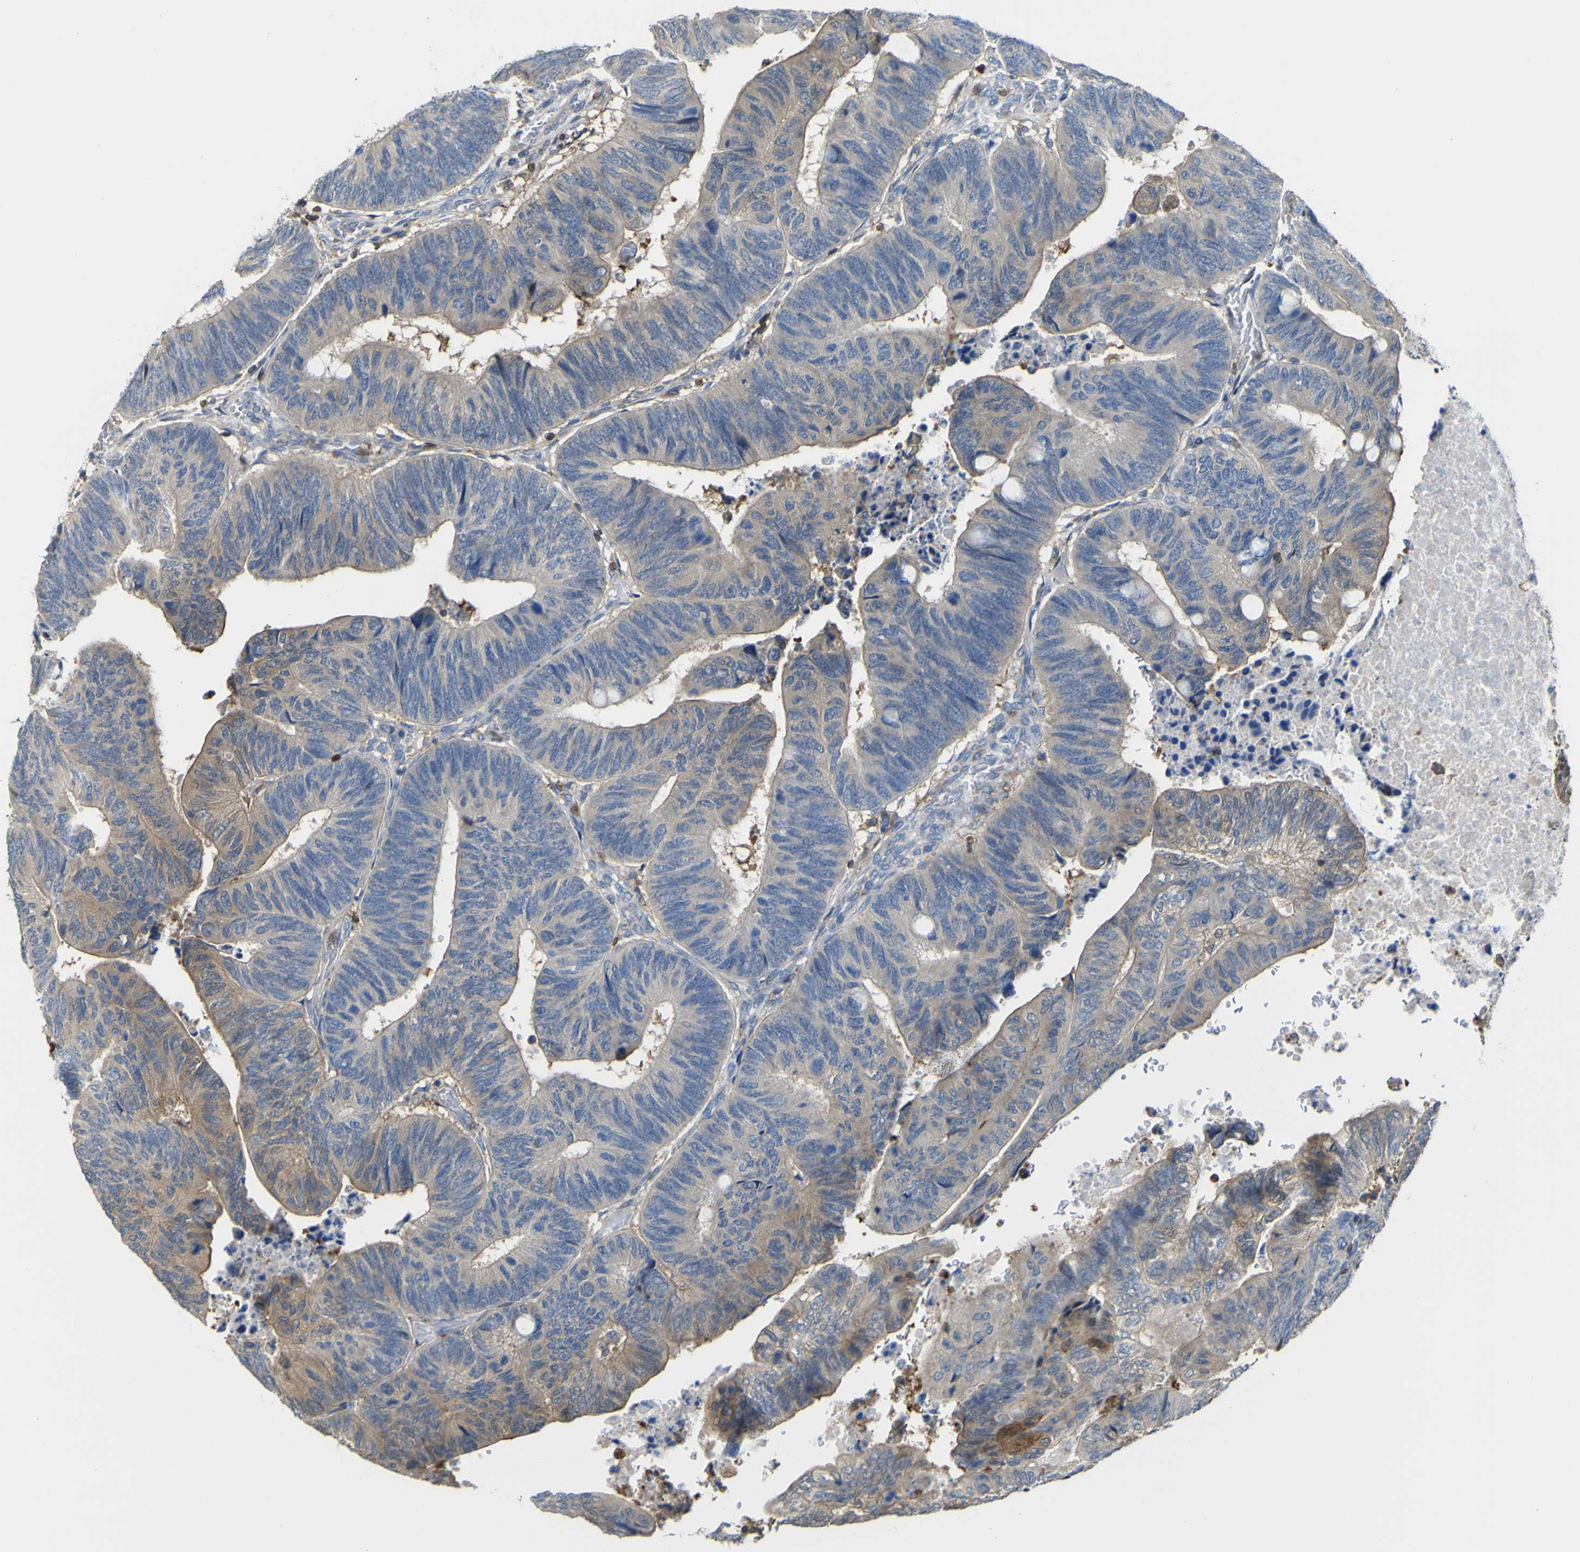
{"staining": {"intensity": "moderate", "quantity": "25%-75%", "location": "cytoplasmic/membranous"}, "tissue": "colorectal cancer", "cell_type": "Tumor cells", "image_type": "cancer", "snomed": [{"axis": "morphology", "description": "Normal tissue, NOS"}, {"axis": "morphology", "description": "Adenocarcinoma, NOS"}, {"axis": "topography", "description": "Rectum"}, {"axis": "topography", "description": "Peripheral nerve tissue"}], "caption": "Moderate cytoplasmic/membranous protein staining is present in approximately 25%-75% of tumor cells in adenocarcinoma (colorectal).", "gene": "ABHD3", "patient": {"sex": "male", "age": 92}}